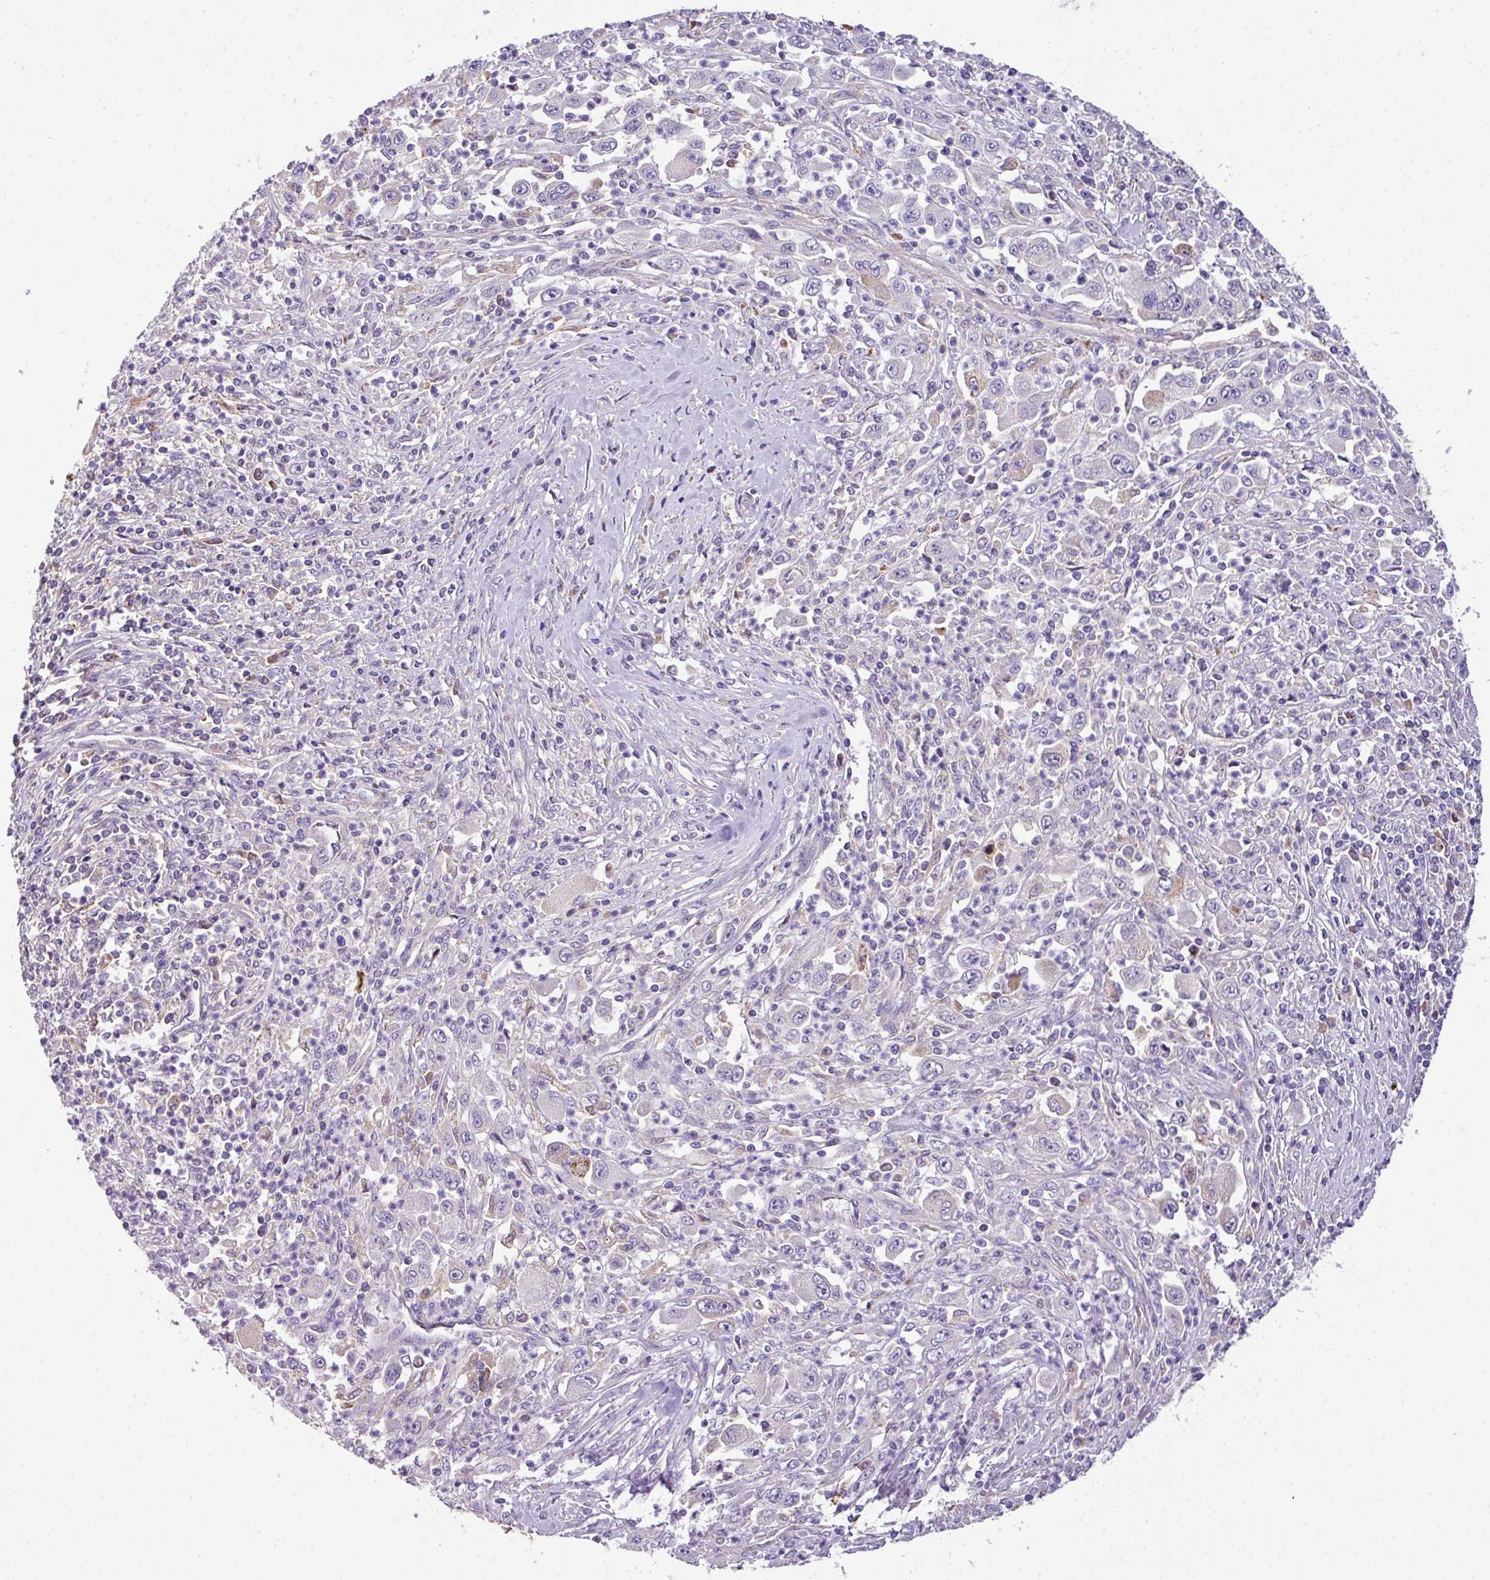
{"staining": {"intensity": "negative", "quantity": "none", "location": "none"}, "tissue": "melanoma", "cell_type": "Tumor cells", "image_type": "cancer", "snomed": [{"axis": "morphology", "description": "Malignant melanoma, Metastatic site"}, {"axis": "topography", "description": "Skin"}], "caption": "IHC histopathology image of malignant melanoma (metastatic site) stained for a protein (brown), which reveals no positivity in tumor cells.", "gene": "ANXA2R", "patient": {"sex": "female", "age": 56}}